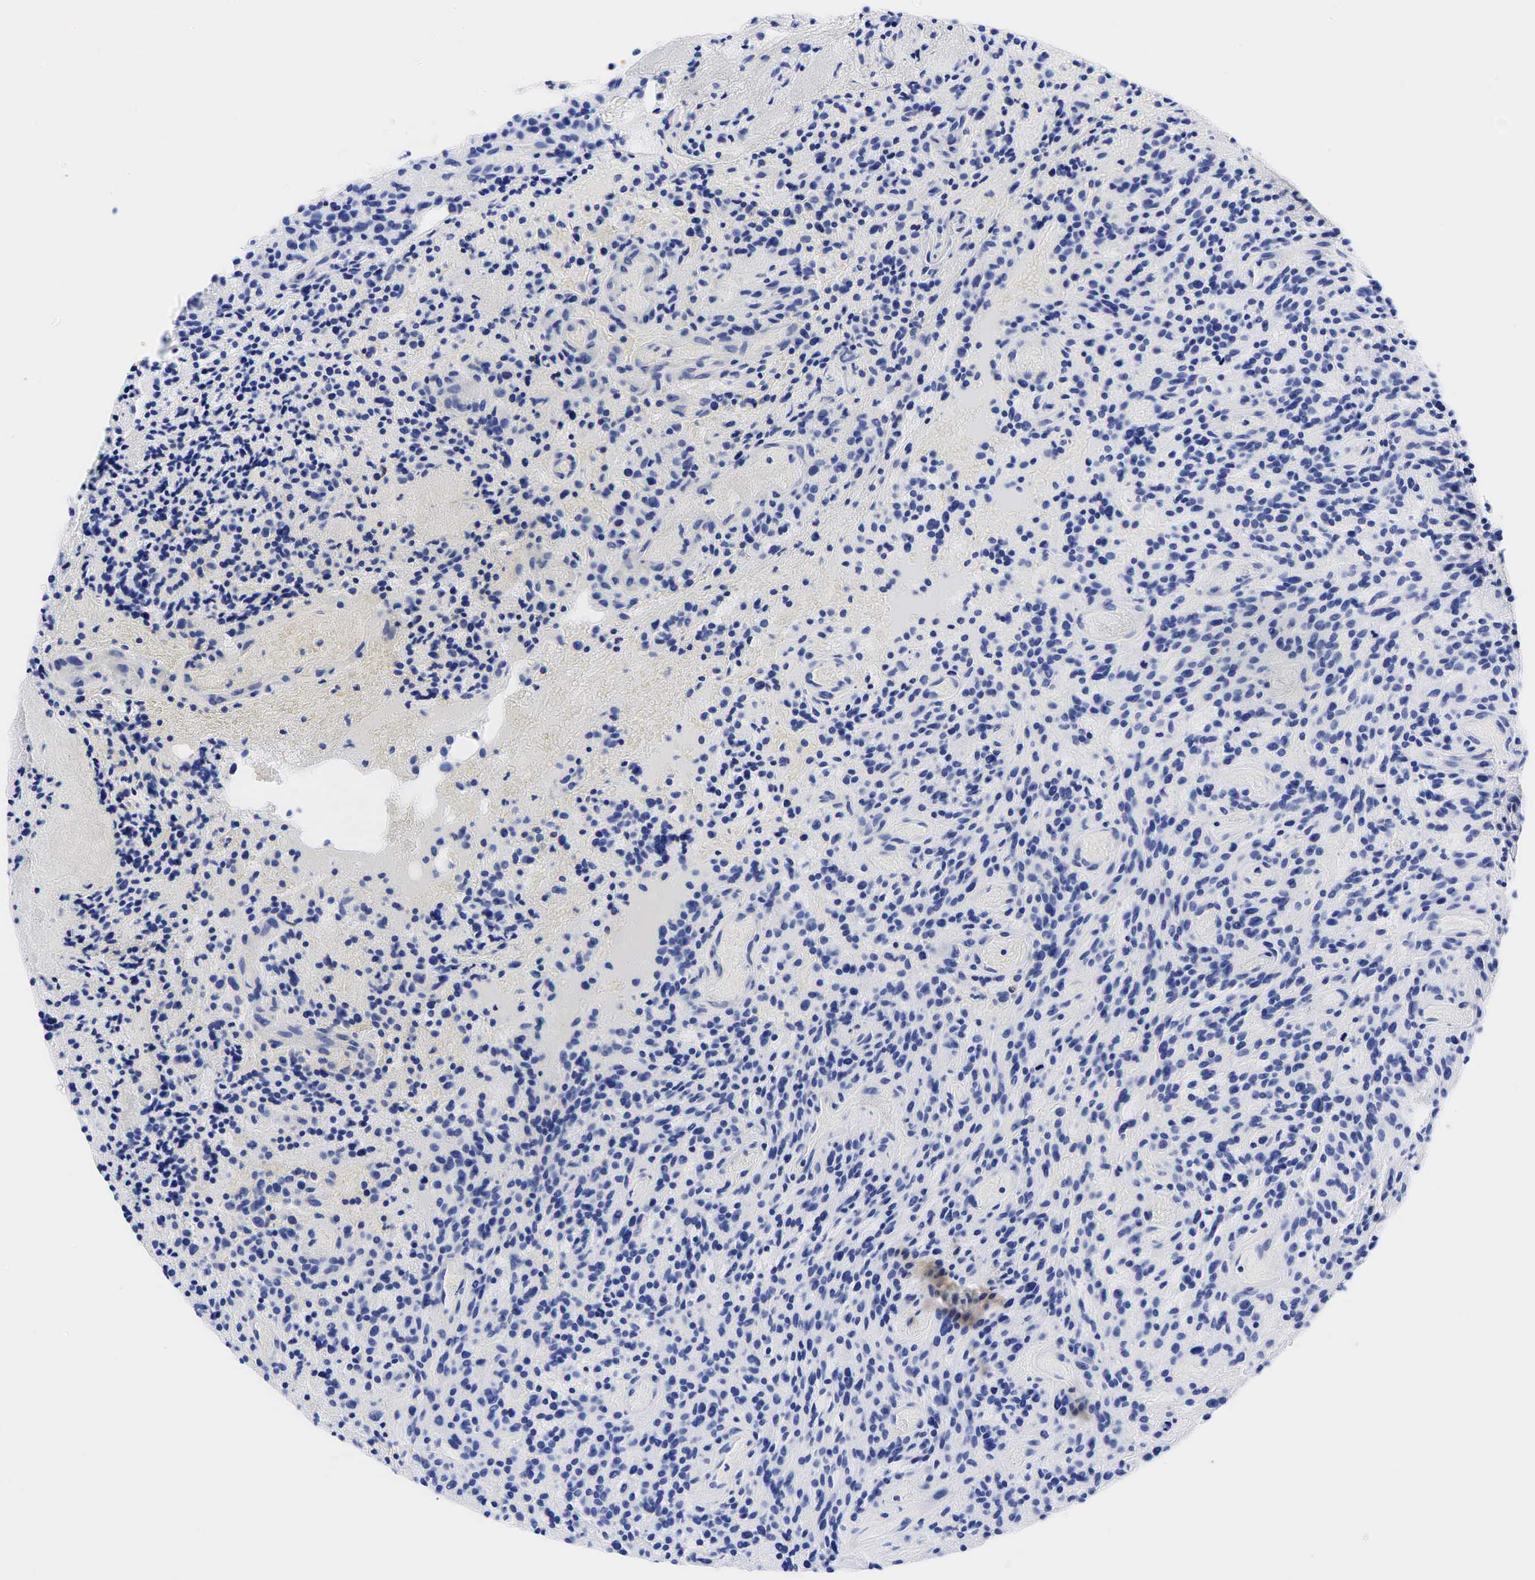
{"staining": {"intensity": "negative", "quantity": "none", "location": "none"}, "tissue": "glioma", "cell_type": "Tumor cells", "image_type": "cancer", "snomed": [{"axis": "morphology", "description": "Glioma, malignant, High grade"}, {"axis": "topography", "description": "Brain"}], "caption": "IHC of human high-grade glioma (malignant) demonstrates no expression in tumor cells. (DAB (3,3'-diaminobenzidine) IHC with hematoxylin counter stain).", "gene": "CEACAM5", "patient": {"sex": "female", "age": 13}}